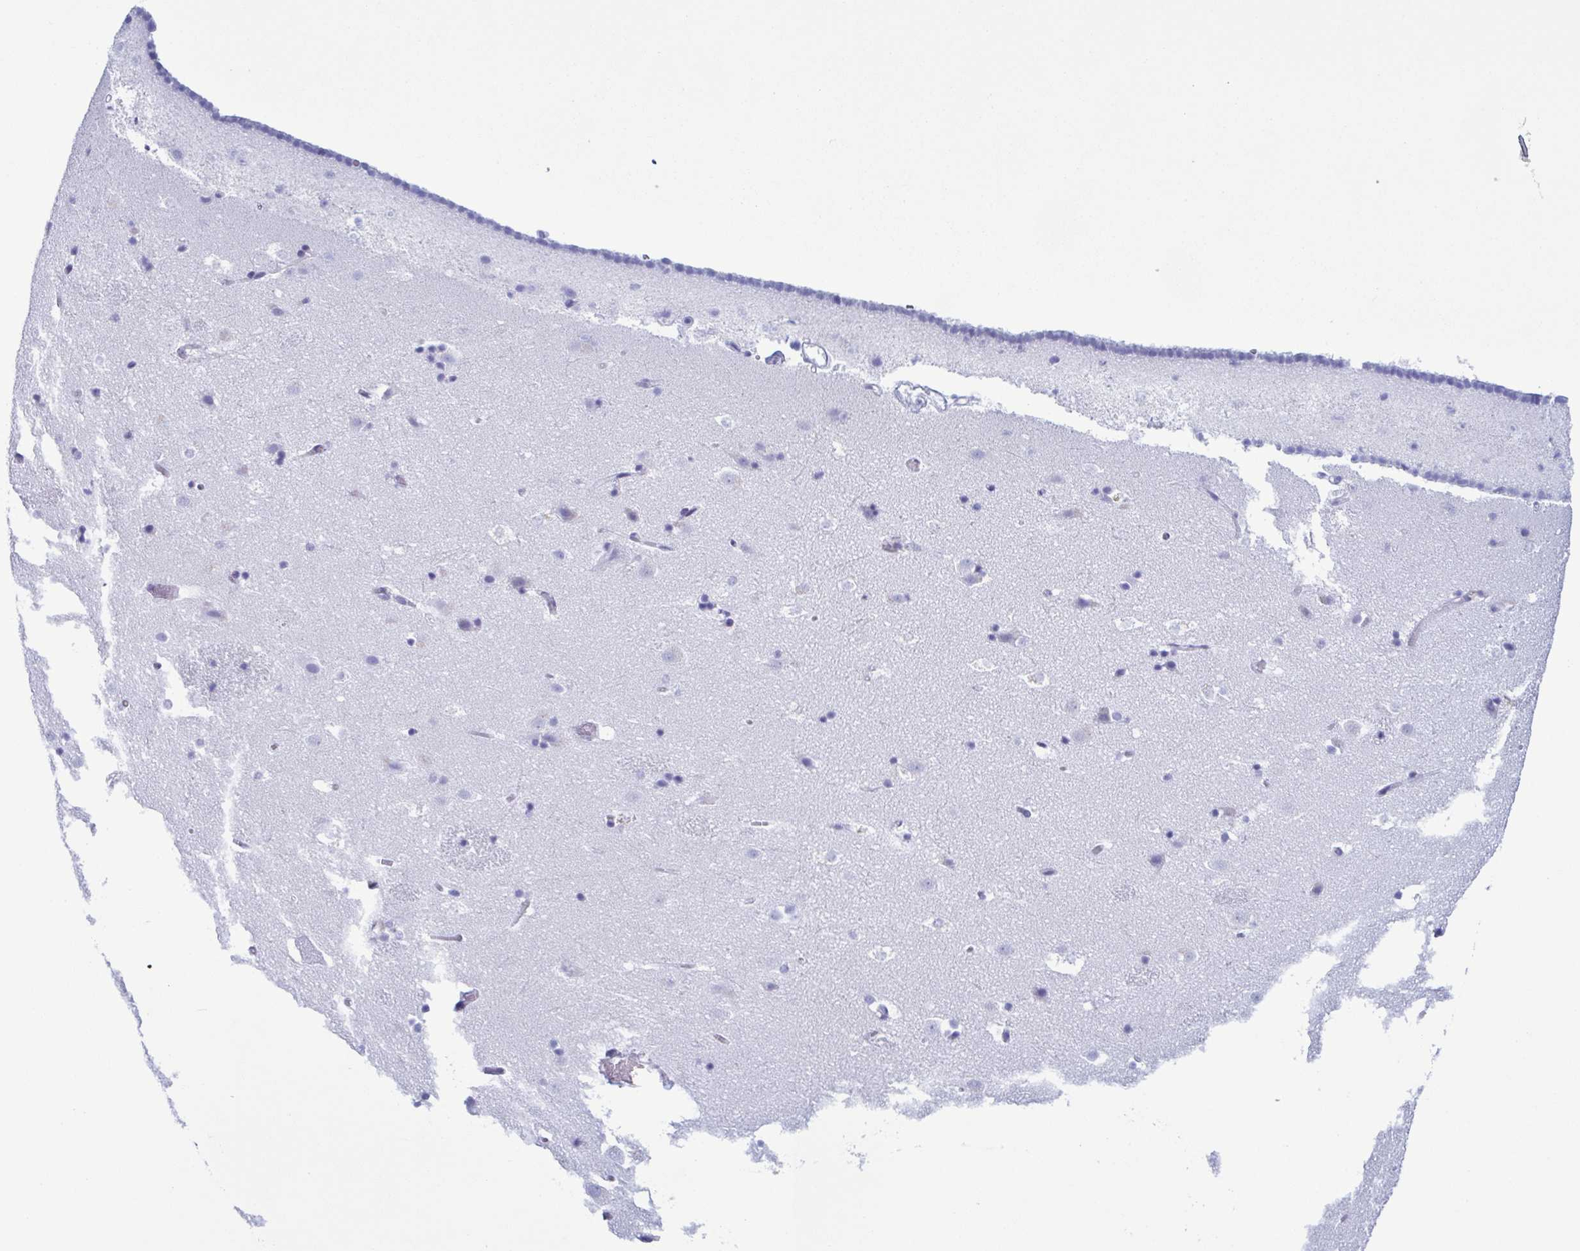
{"staining": {"intensity": "negative", "quantity": "none", "location": "none"}, "tissue": "caudate", "cell_type": "Glial cells", "image_type": "normal", "snomed": [{"axis": "morphology", "description": "Normal tissue, NOS"}, {"axis": "topography", "description": "Lateral ventricle wall"}], "caption": "IHC micrograph of normal human caudate stained for a protein (brown), which demonstrates no staining in glial cells. (Brightfield microscopy of DAB (3,3'-diaminobenzidine) immunohistochemistry (IHC) at high magnification).", "gene": "LTF", "patient": {"sex": "male", "age": 37}}